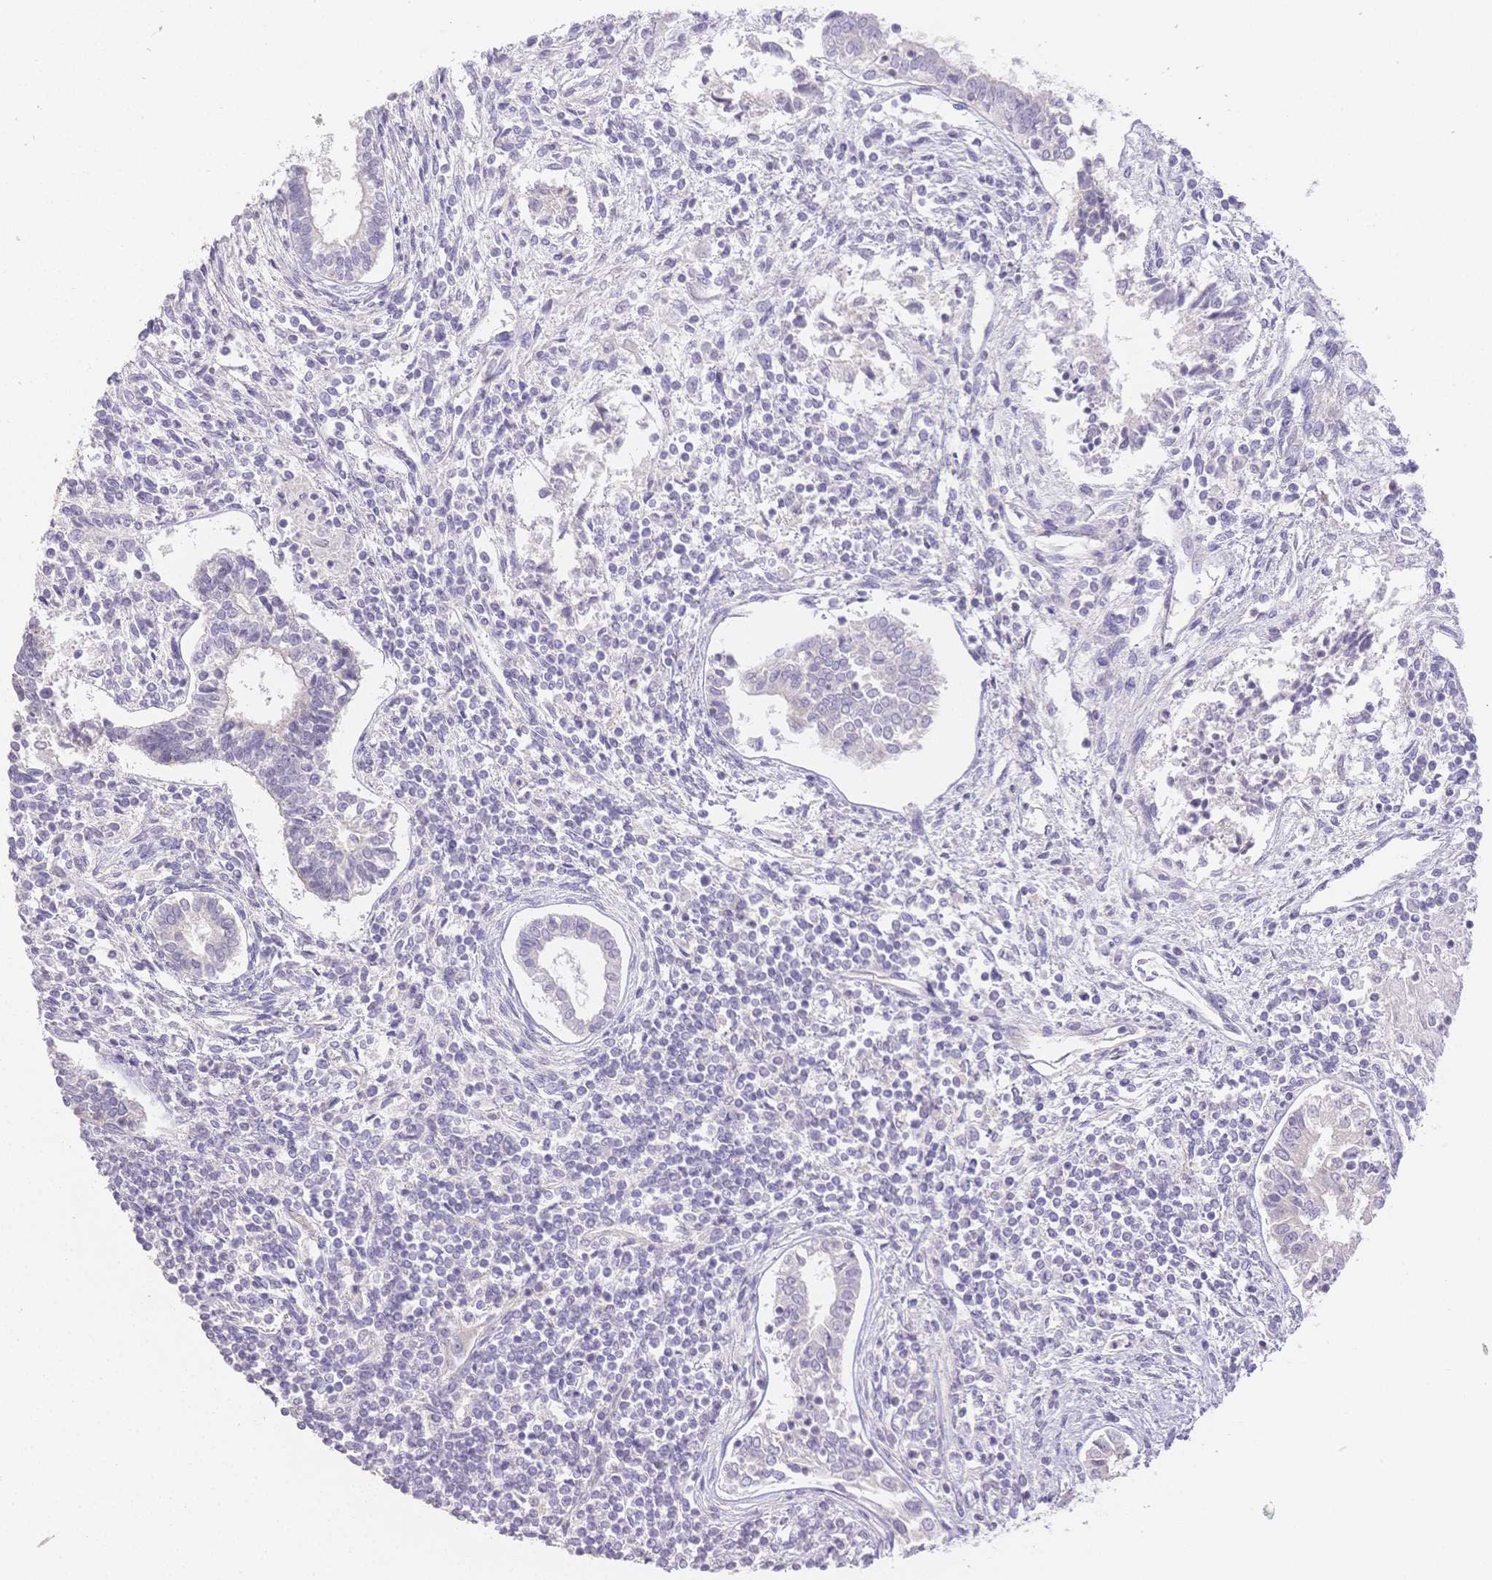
{"staining": {"intensity": "negative", "quantity": "none", "location": "none"}, "tissue": "testis cancer", "cell_type": "Tumor cells", "image_type": "cancer", "snomed": [{"axis": "morphology", "description": "Carcinoma, Embryonal, NOS"}, {"axis": "topography", "description": "Testis"}], "caption": "Testis cancer (embryonal carcinoma) was stained to show a protein in brown. There is no significant positivity in tumor cells. (DAB (3,3'-diaminobenzidine) immunohistochemistry (IHC), high magnification).", "gene": "SUV39H2", "patient": {"sex": "male", "age": 37}}